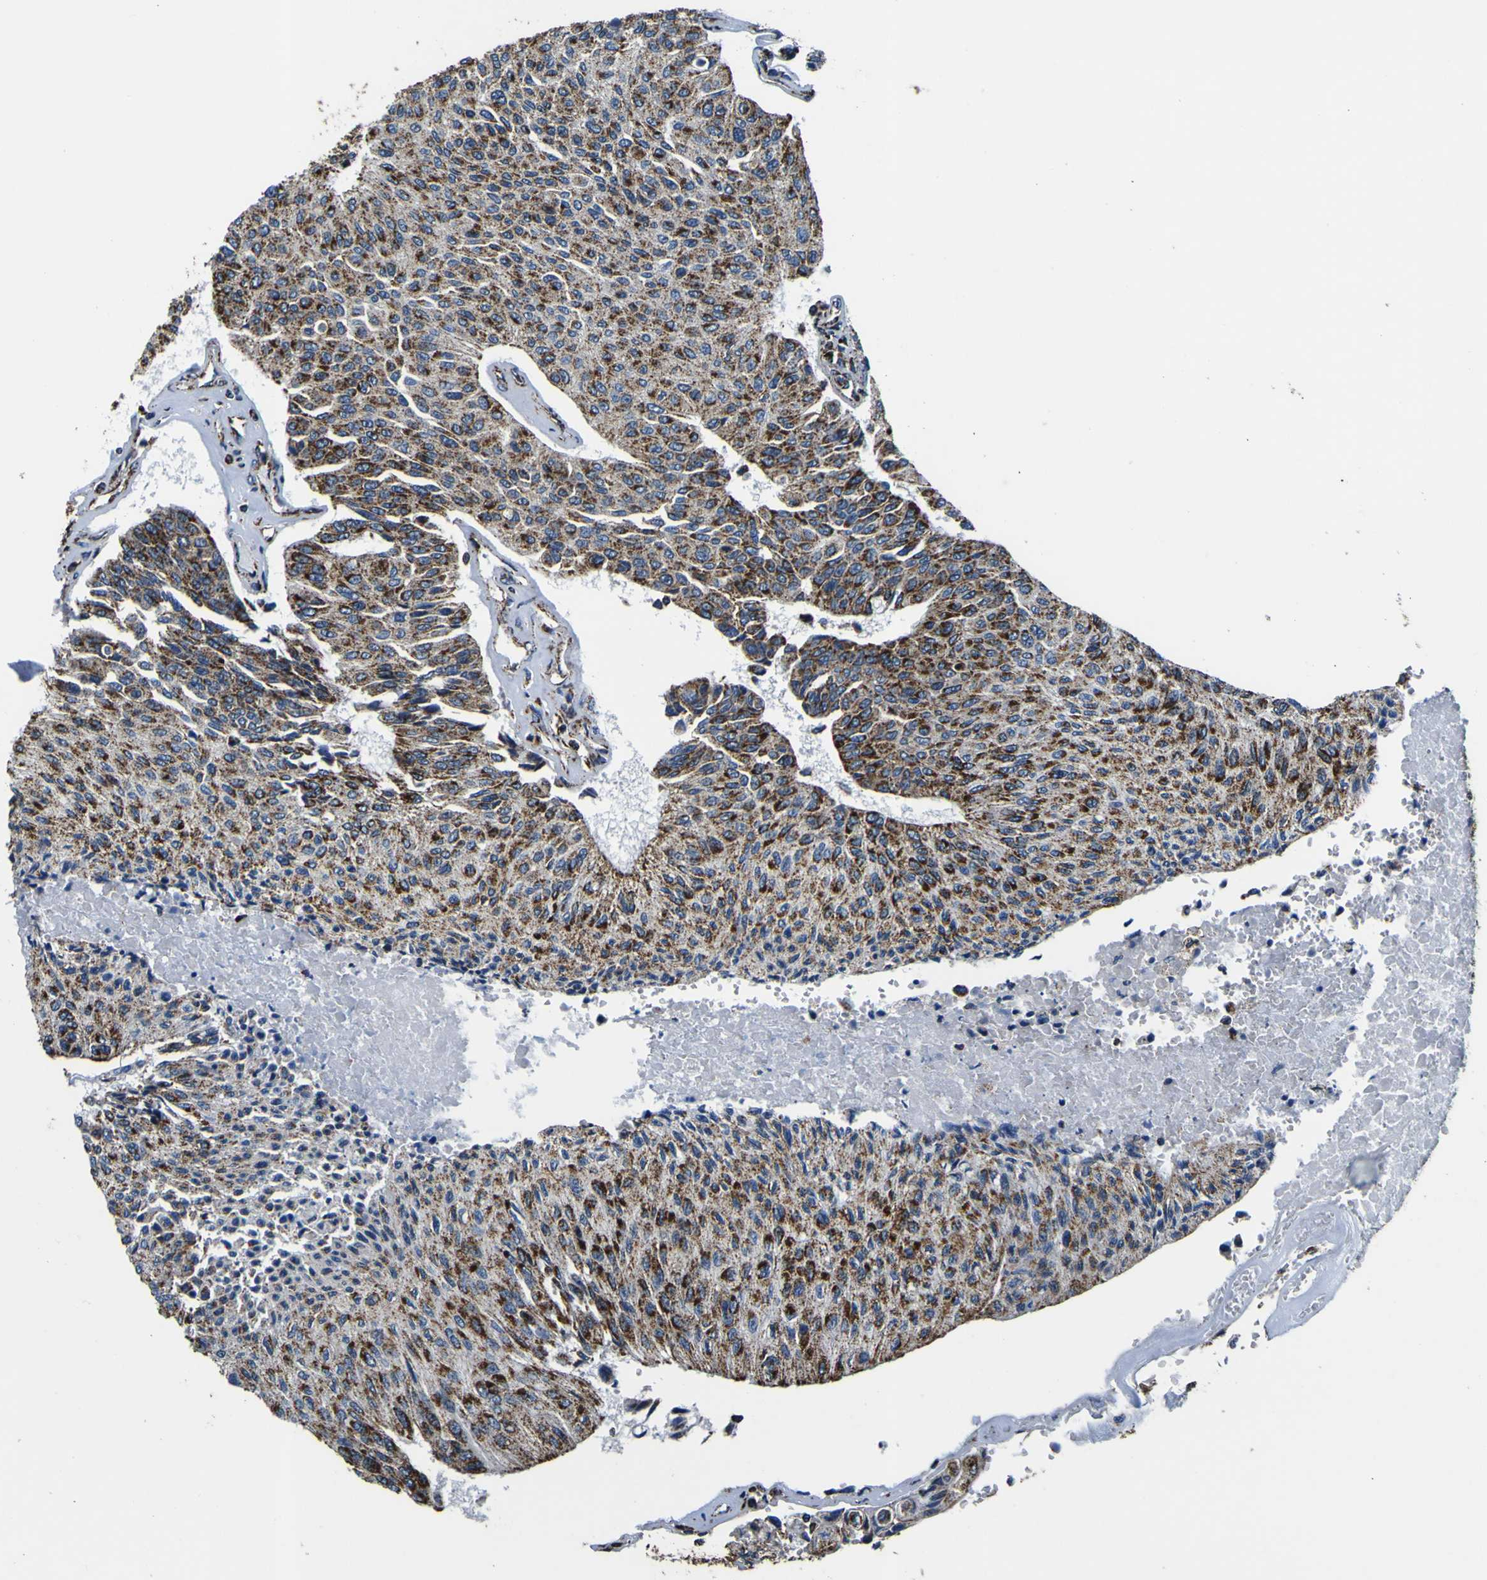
{"staining": {"intensity": "moderate", "quantity": ">75%", "location": "cytoplasmic/membranous"}, "tissue": "urothelial cancer", "cell_type": "Tumor cells", "image_type": "cancer", "snomed": [{"axis": "morphology", "description": "Urothelial carcinoma, High grade"}, {"axis": "topography", "description": "Urinary bladder"}], "caption": "Urothelial cancer stained with immunohistochemistry exhibits moderate cytoplasmic/membranous positivity in approximately >75% of tumor cells.", "gene": "PTRH2", "patient": {"sex": "male", "age": 66}}